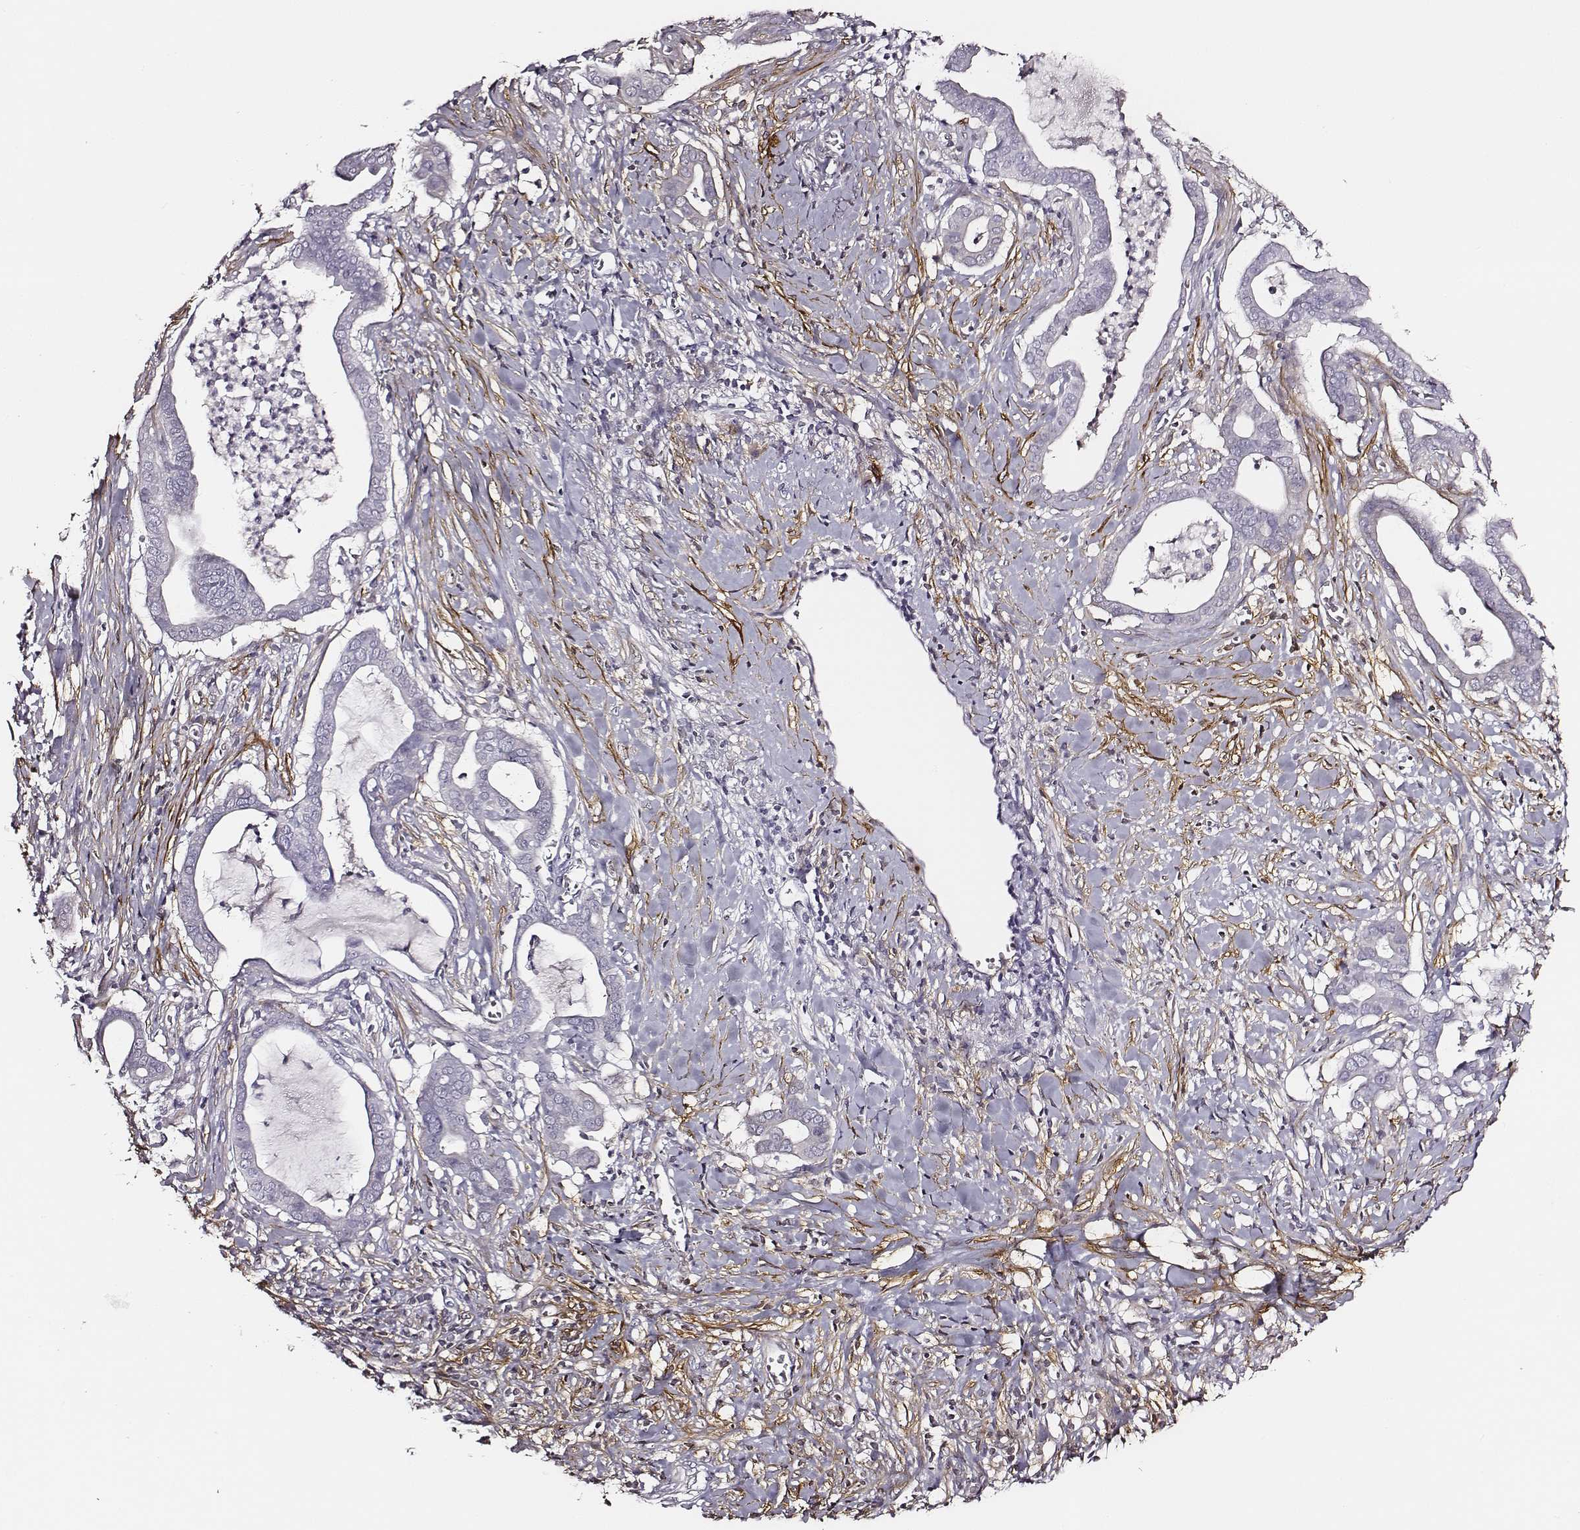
{"staining": {"intensity": "negative", "quantity": "none", "location": "none"}, "tissue": "pancreatic cancer", "cell_type": "Tumor cells", "image_type": "cancer", "snomed": [{"axis": "morphology", "description": "Adenocarcinoma, NOS"}, {"axis": "topography", "description": "Pancreas"}], "caption": "Immunohistochemistry (IHC) image of human adenocarcinoma (pancreatic) stained for a protein (brown), which shows no staining in tumor cells.", "gene": "DPEP1", "patient": {"sex": "male", "age": 61}}